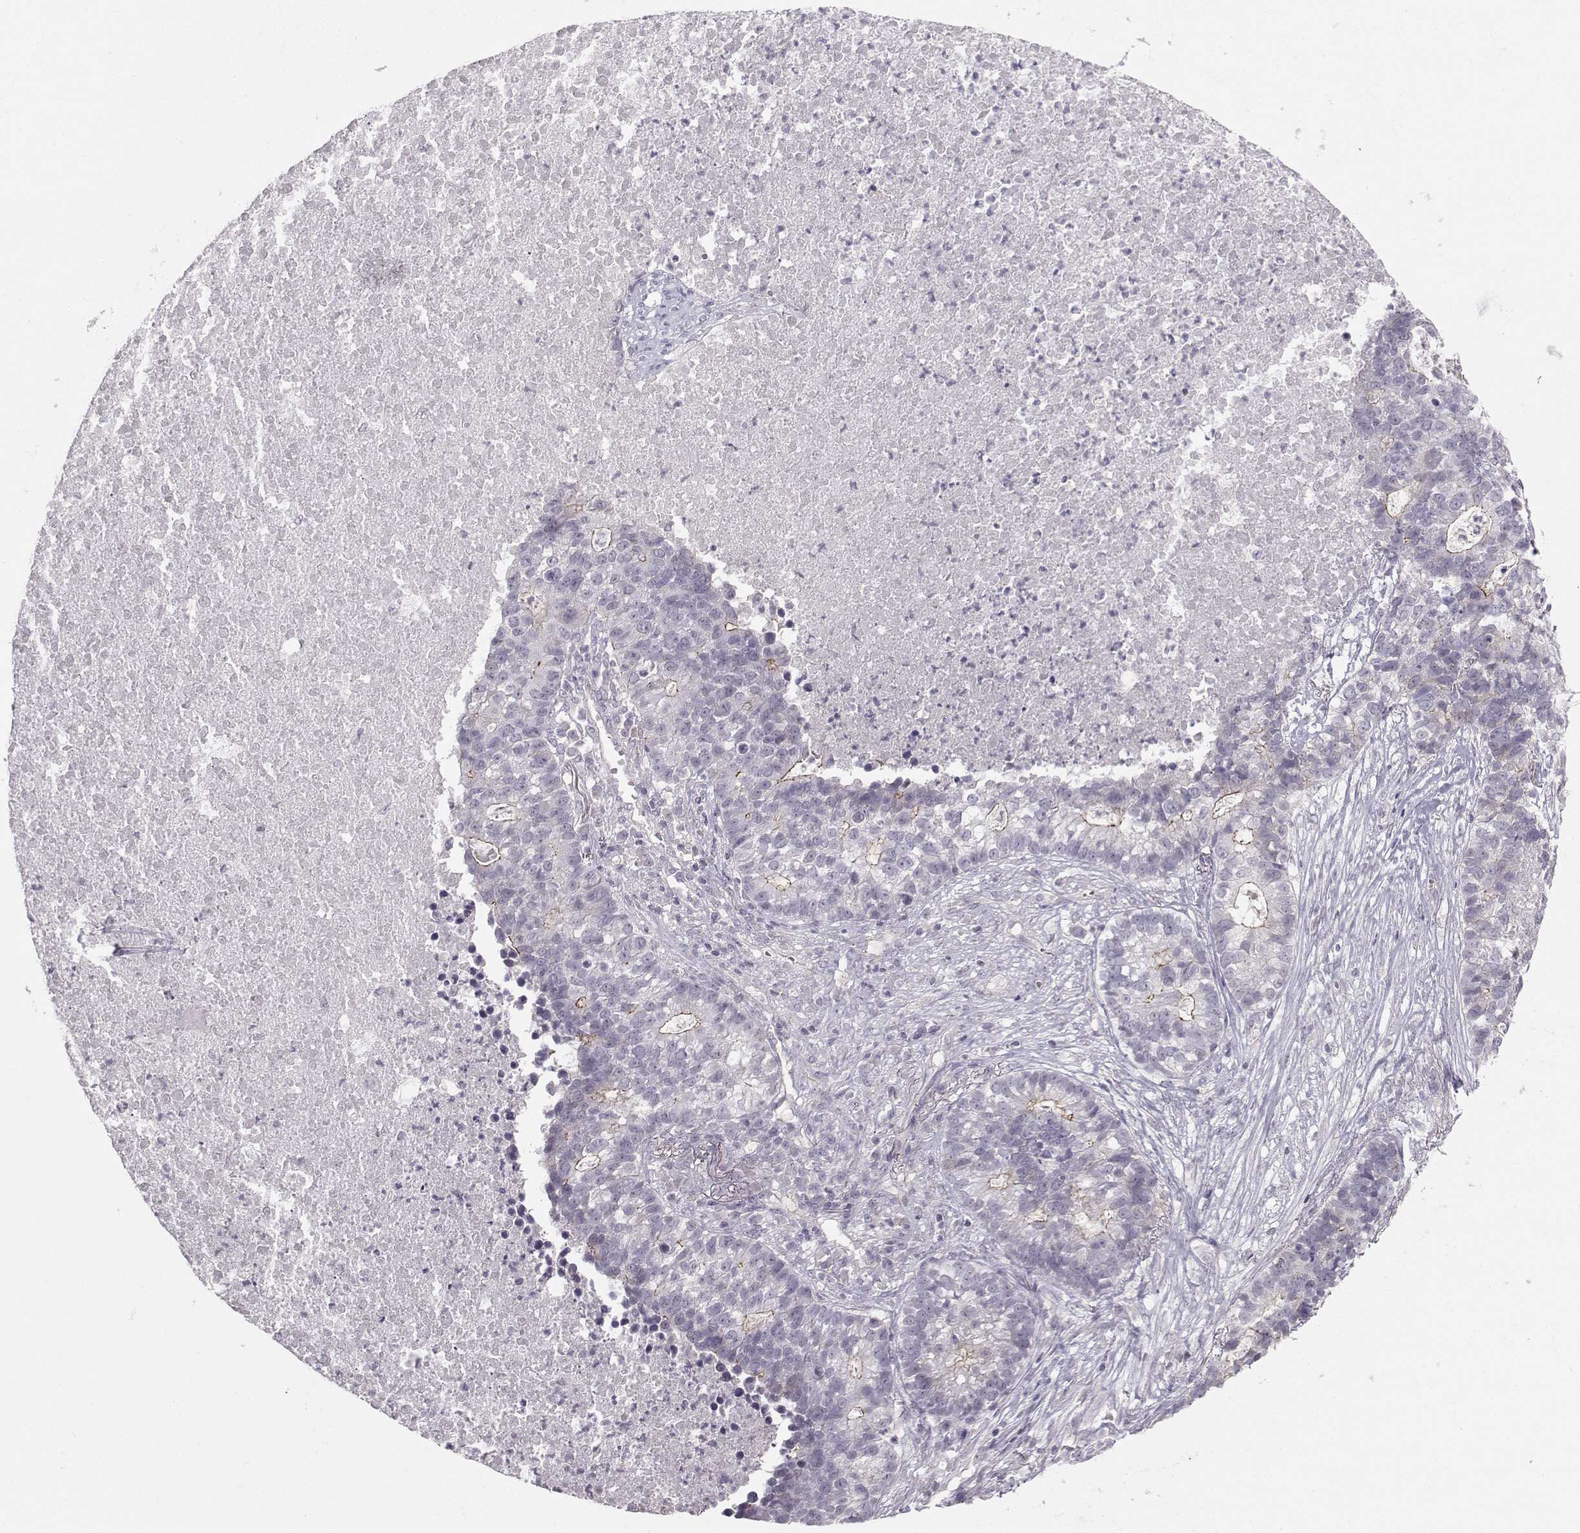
{"staining": {"intensity": "moderate", "quantity": "<25%", "location": "cytoplasmic/membranous"}, "tissue": "lung cancer", "cell_type": "Tumor cells", "image_type": "cancer", "snomed": [{"axis": "morphology", "description": "Adenocarcinoma, NOS"}, {"axis": "topography", "description": "Lung"}], "caption": "Immunohistochemical staining of lung cancer exhibits low levels of moderate cytoplasmic/membranous protein staining in approximately <25% of tumor cells.", "gene": "MAST1", "patient": {"sex": "male", "age": 57}}